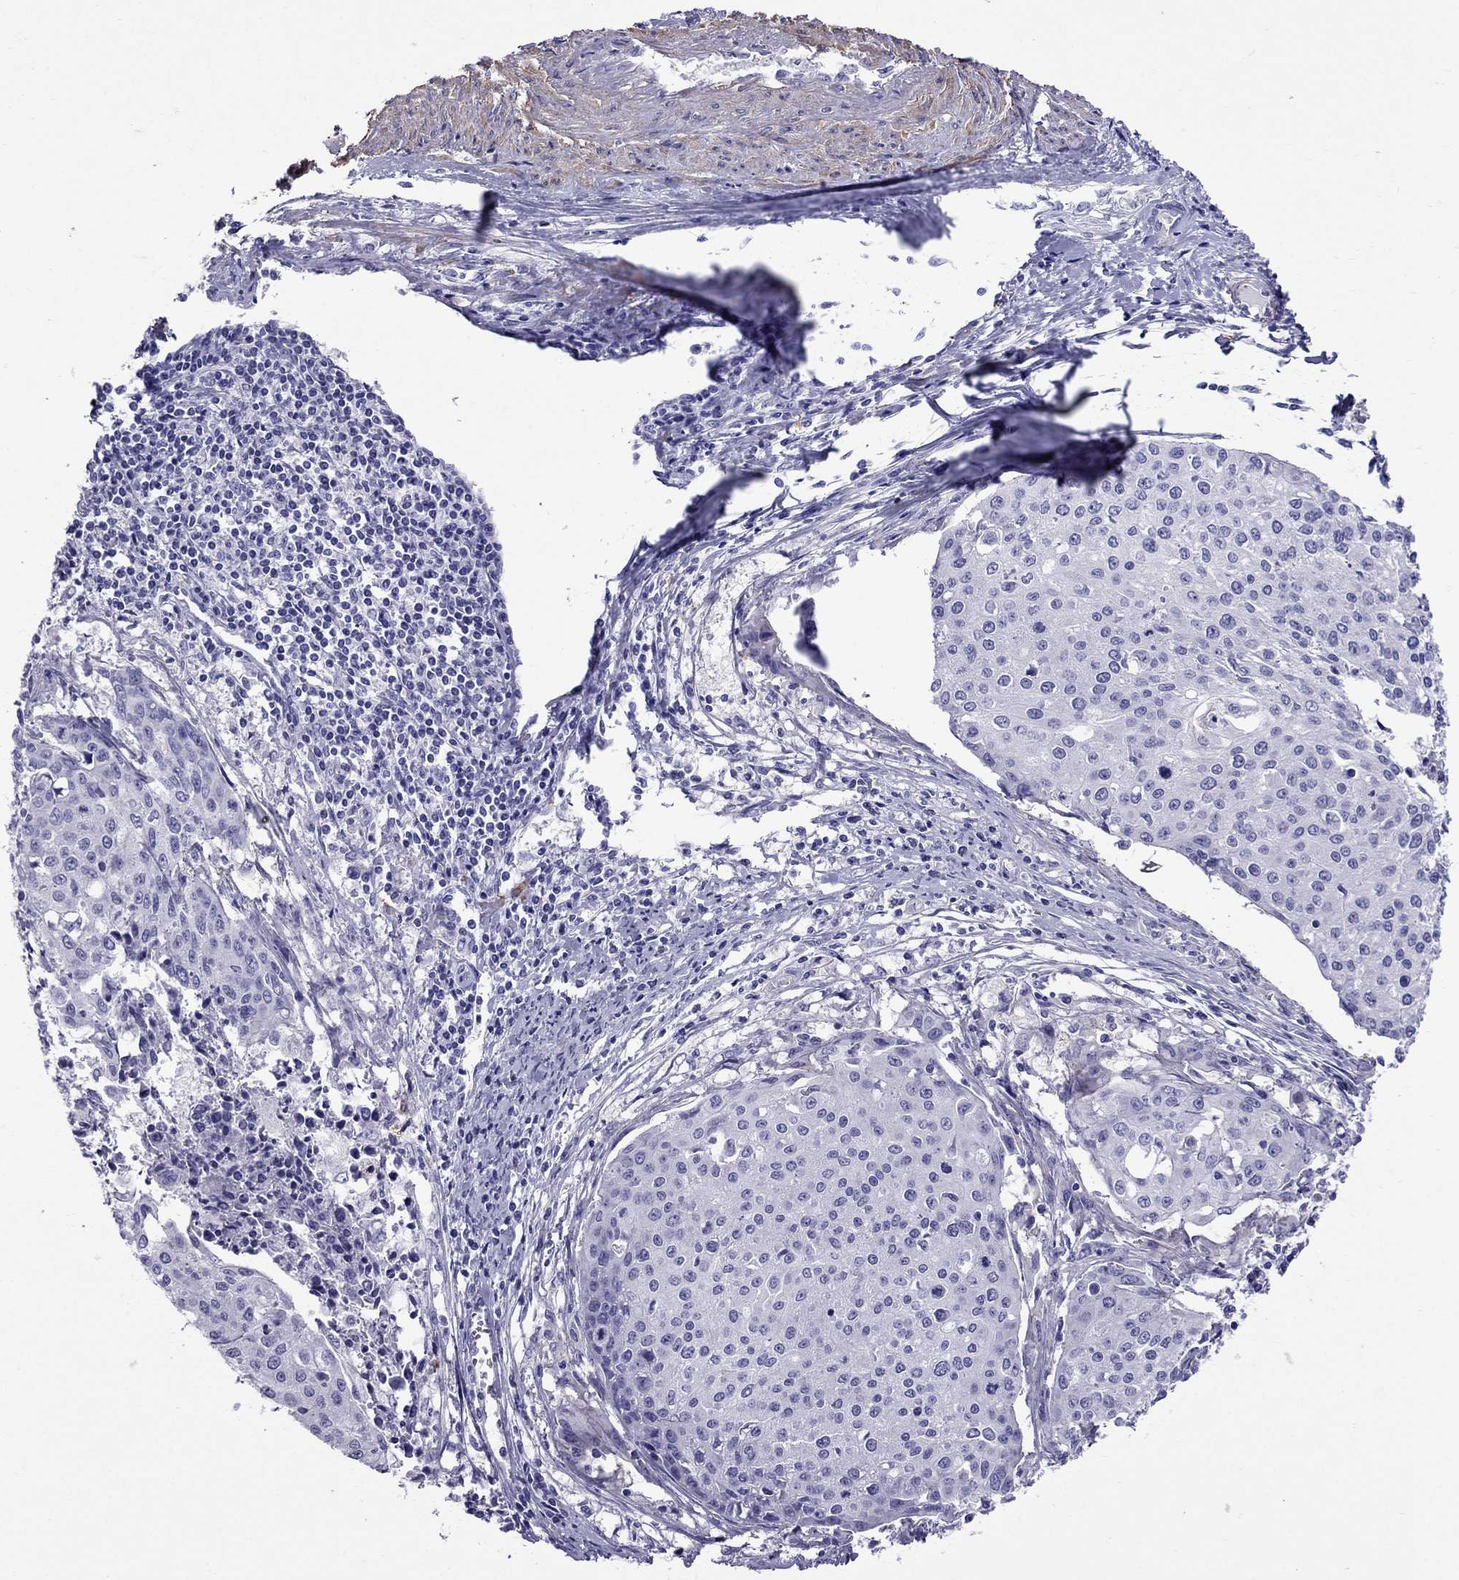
{"staining": {"intensity": "negative", "quantity": "none", "location": "none"}, "tissue": "cervical cancer", "cell_type": "Tumor cells", "image_type": "cancer", "snomed": [{"axis": "morphology", "description": "Squamous cell carcinoma, NOS"}, {"axis": "topography", "description": "Cervix"}], "caption": "Immunohistochemistry (IHC) image of neoplastic tissue: cervical squamous cell carcinoma stained with DAB reveals no significant protein positivity in tumor cells. (IHC, brightfield microscopy, high magnification).", "gene": "GPR50", "patient": {"sex": "female", "age": 38}}